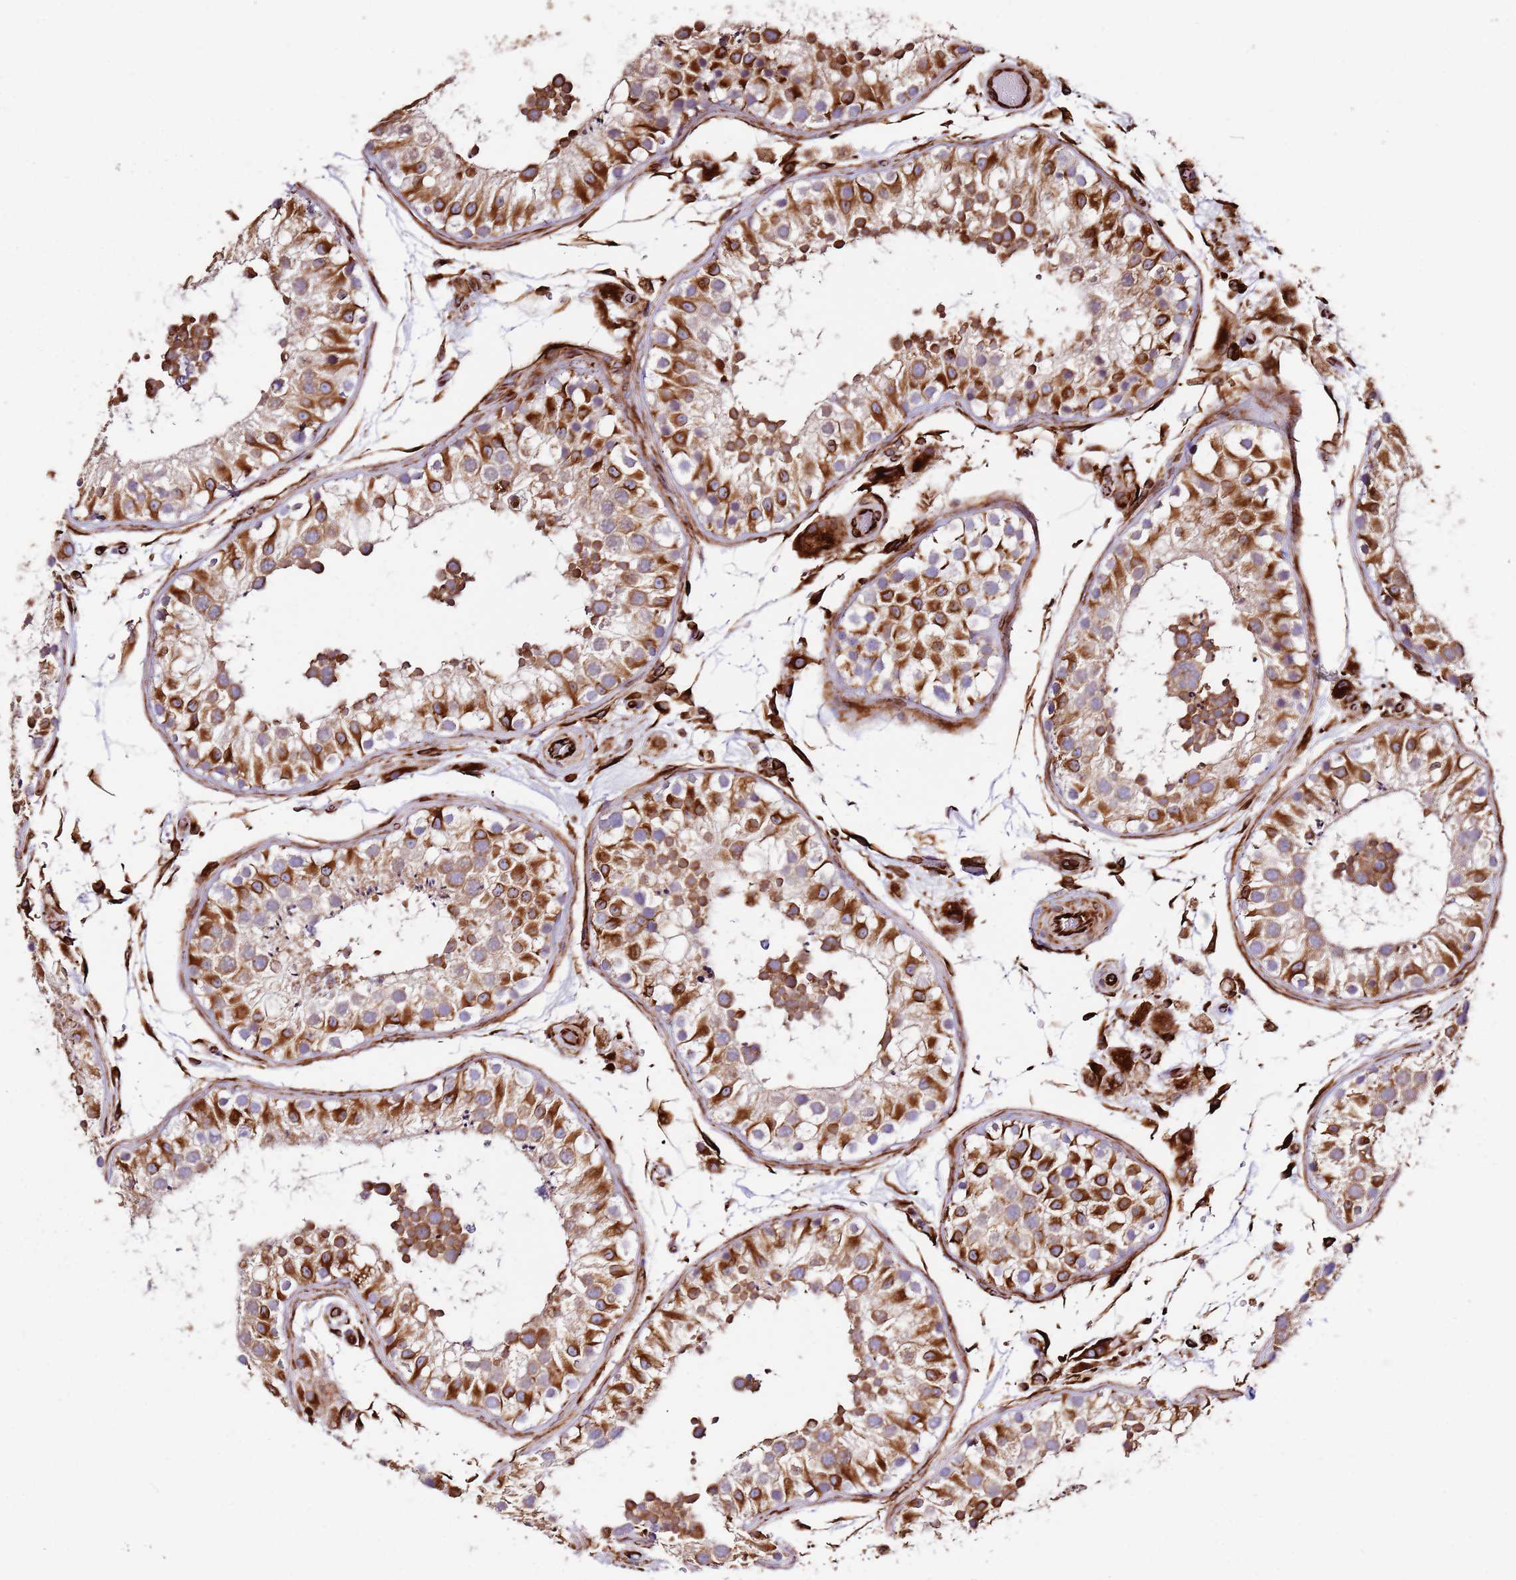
{"staining": {"intensity": "strong", "quantity": ">75%", "location": "cytoplasmic/membranous"}, "tissue": "testis", "cell_type": "Cells in seminiferous ducts", "image_type": "normal", "snomed": [{"axis": "morphology", "description": "Normal tissue, NOS"}, {"axis": "topography", "description": "Testis"}], "caption": "IHC (DAB) staining of unremarkable testis reveals strong cytoplasmic/membranous protein positivity in about >75% of cells in seminiferous ducts.", "gene": "MRGPRE", "patient": {"sex": "male", "age": 26}}